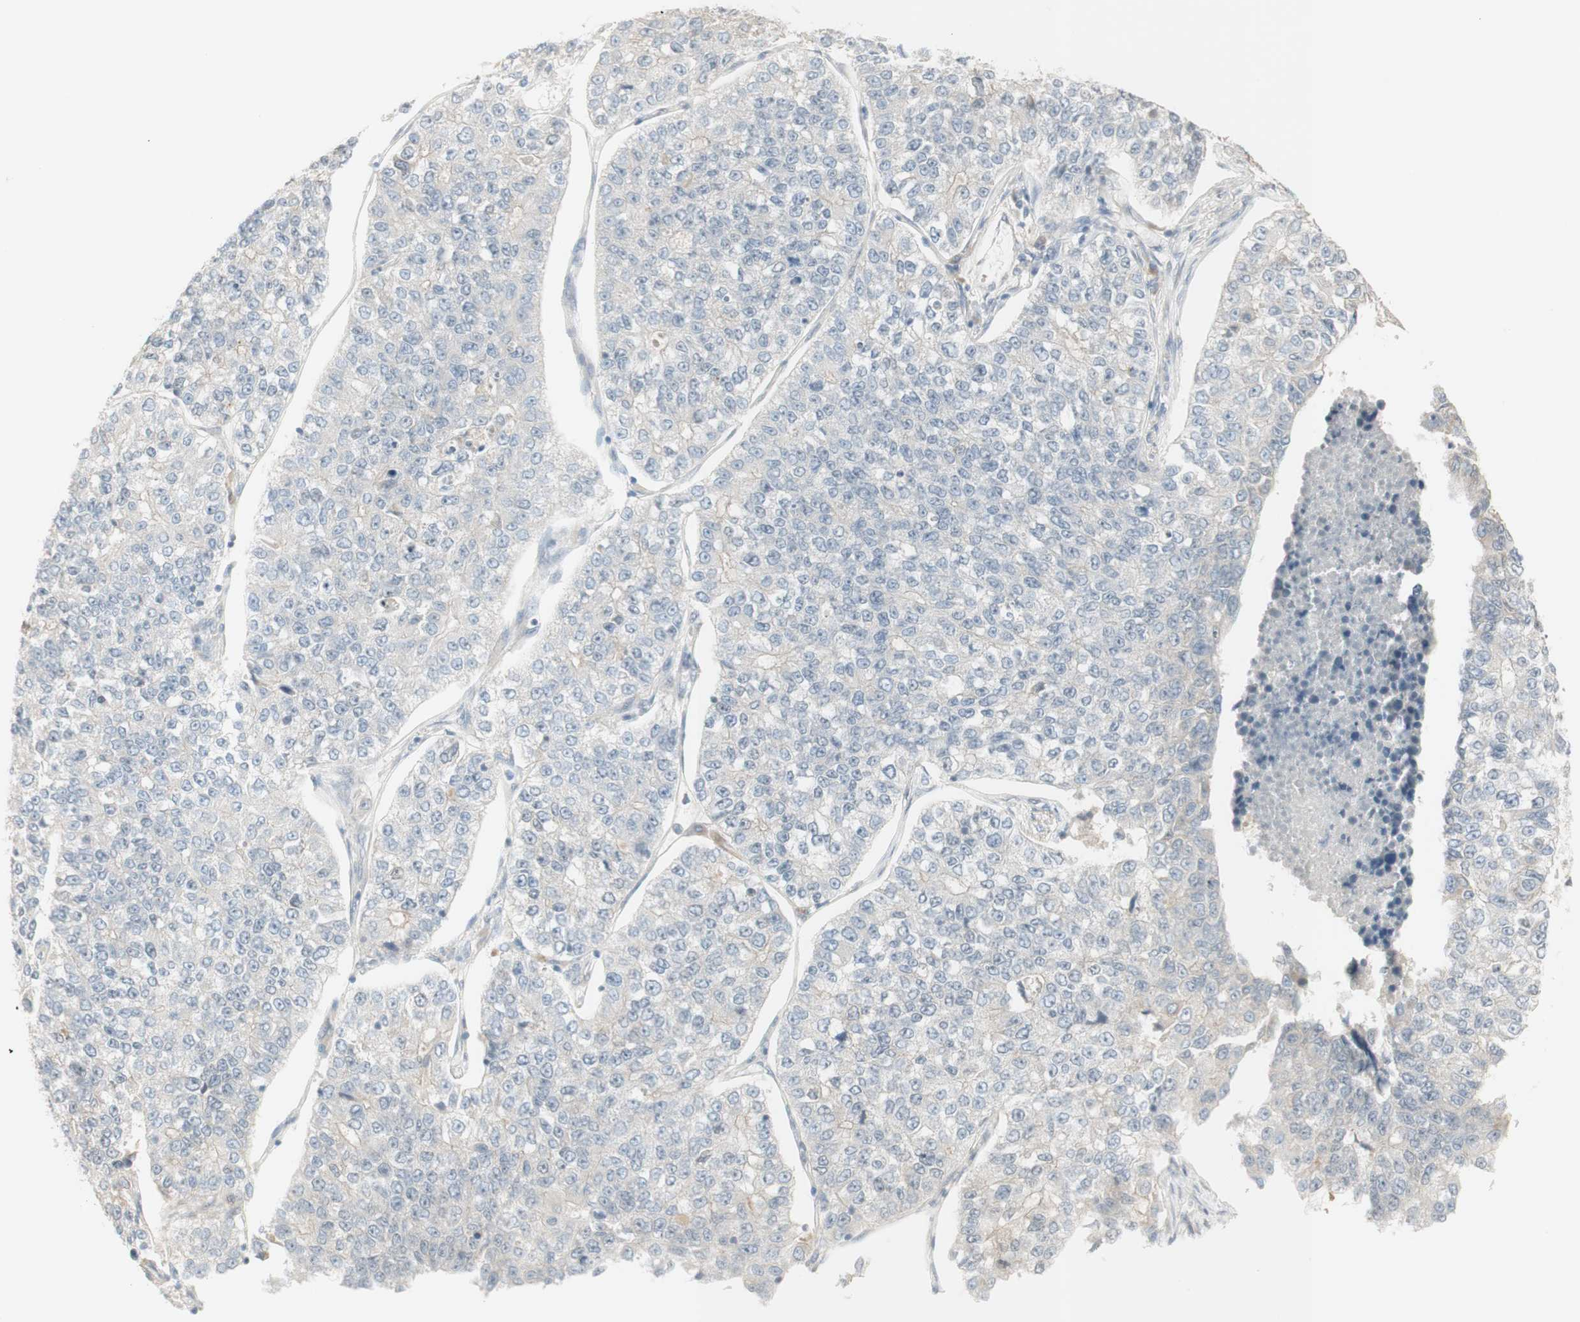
{"staining": {"intensity": "negative", "quantity": "none", "location": "none"}, "tissue": "lung cancer", "cell_type": "Tumor cells", "image_type": "cancer", "snomed": [{"axis": "morphology", "description": "Adenocarcinoma, NOS"}, {"axis": "topography", "description": "Lung"}], "caption": "The histopathology image demonstrates no significant staining in tumor cells of adenocarcinoma (lung).", "gene": "PLCD4", "patient": {"sex": "male", "age": 49}}